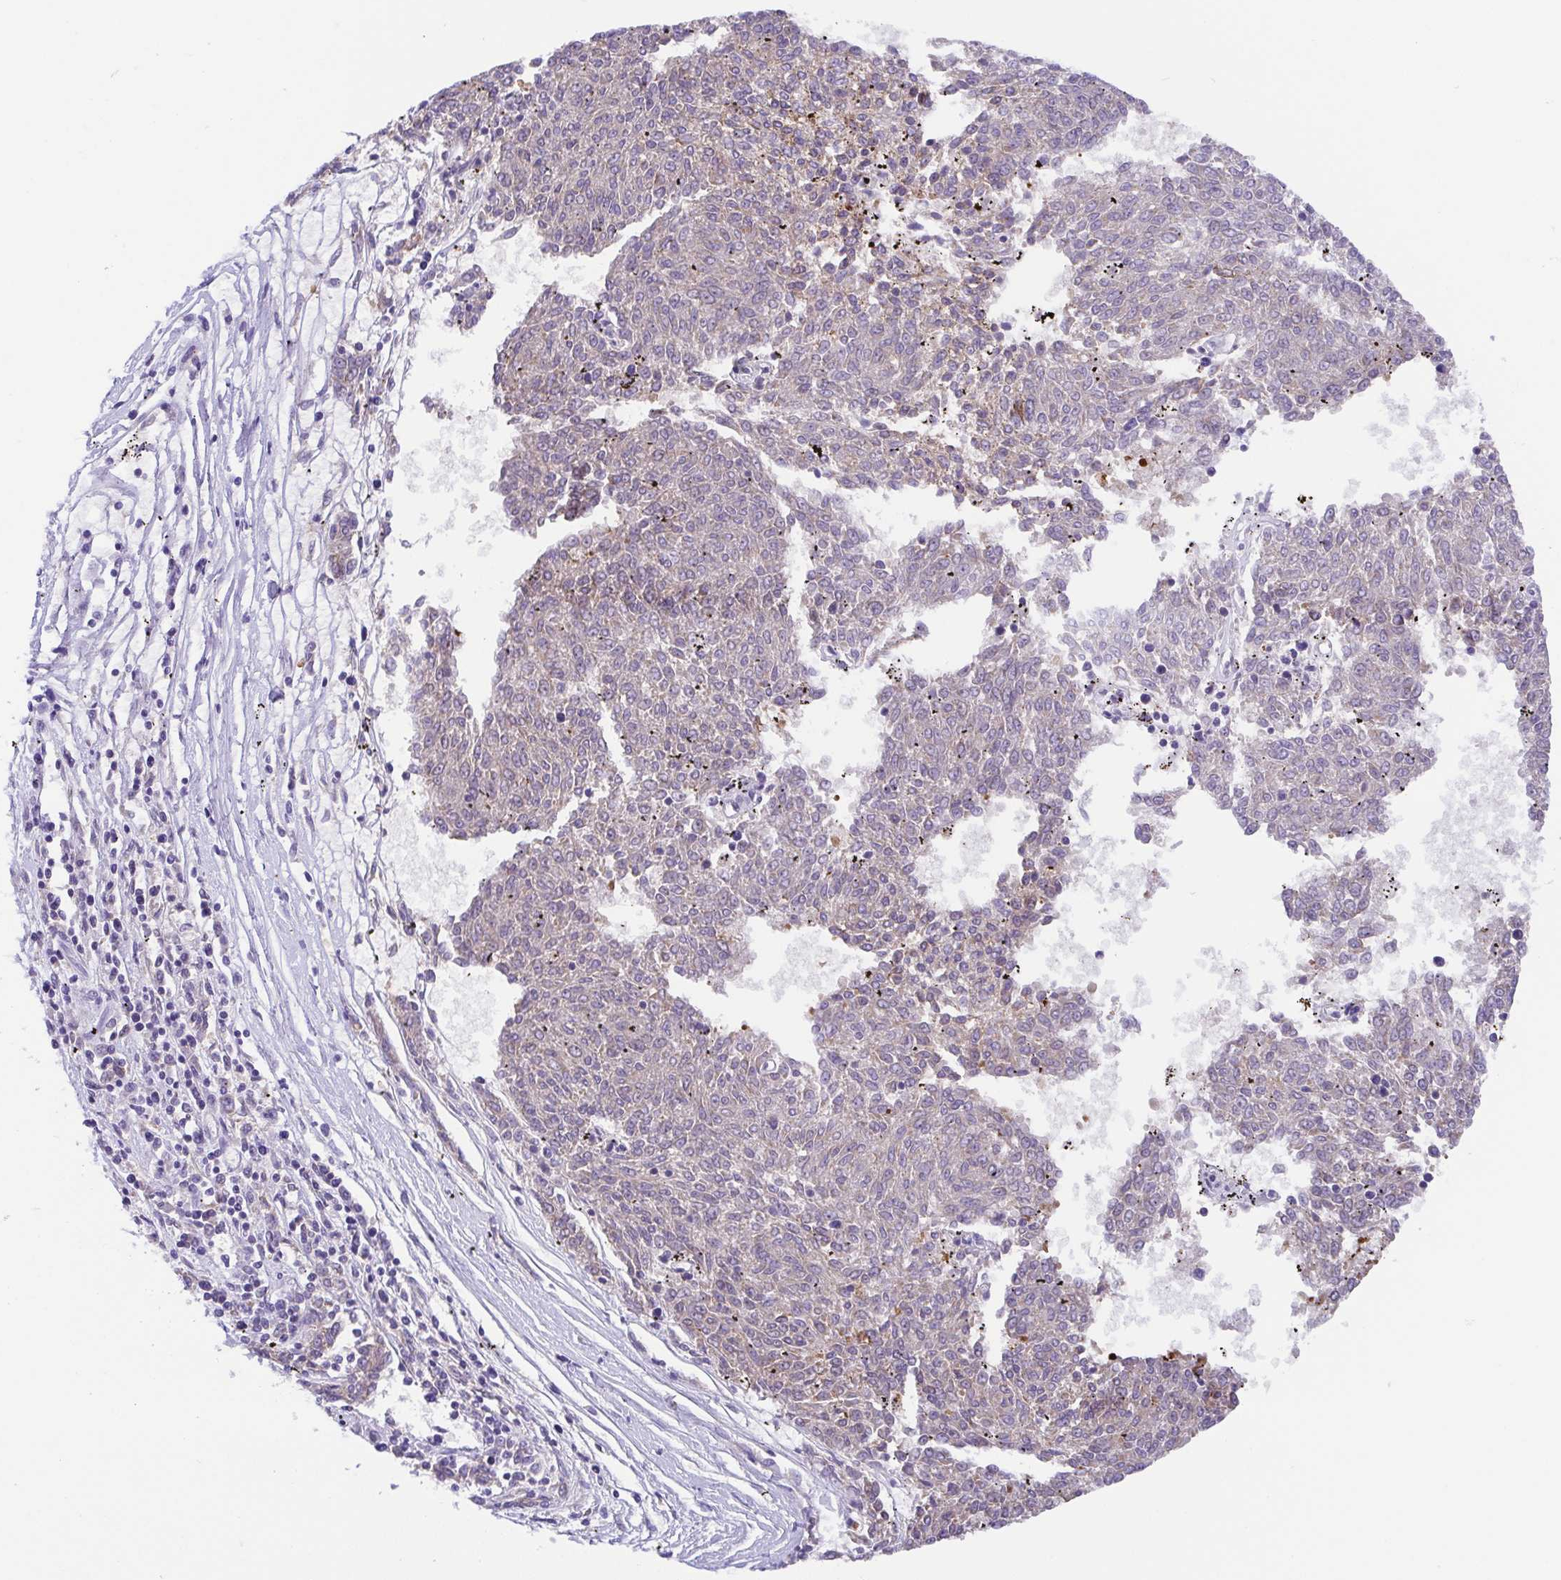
{"staining": {"intensity": "moderate", "quantity": "25%-75%", "location": "cytoplasmic/membranous"}, "tissue": "melanoma", "cell_type": "Tumor cells", "image_type": "cancer", "snomed": [{"axis": "morphology", "description": "Malignant melanoma, NOS"}, {"axis": "topography", "description": "Skin"}], "caption": "Melanoma stained with immunohistochemistry (IHC) exhibits moderate cytoplasmic/membranous staining in approximately 25%-75% of tumor cells.", "gene": "SLC13A1", "patient": {"sex": "female", "age": 72}}